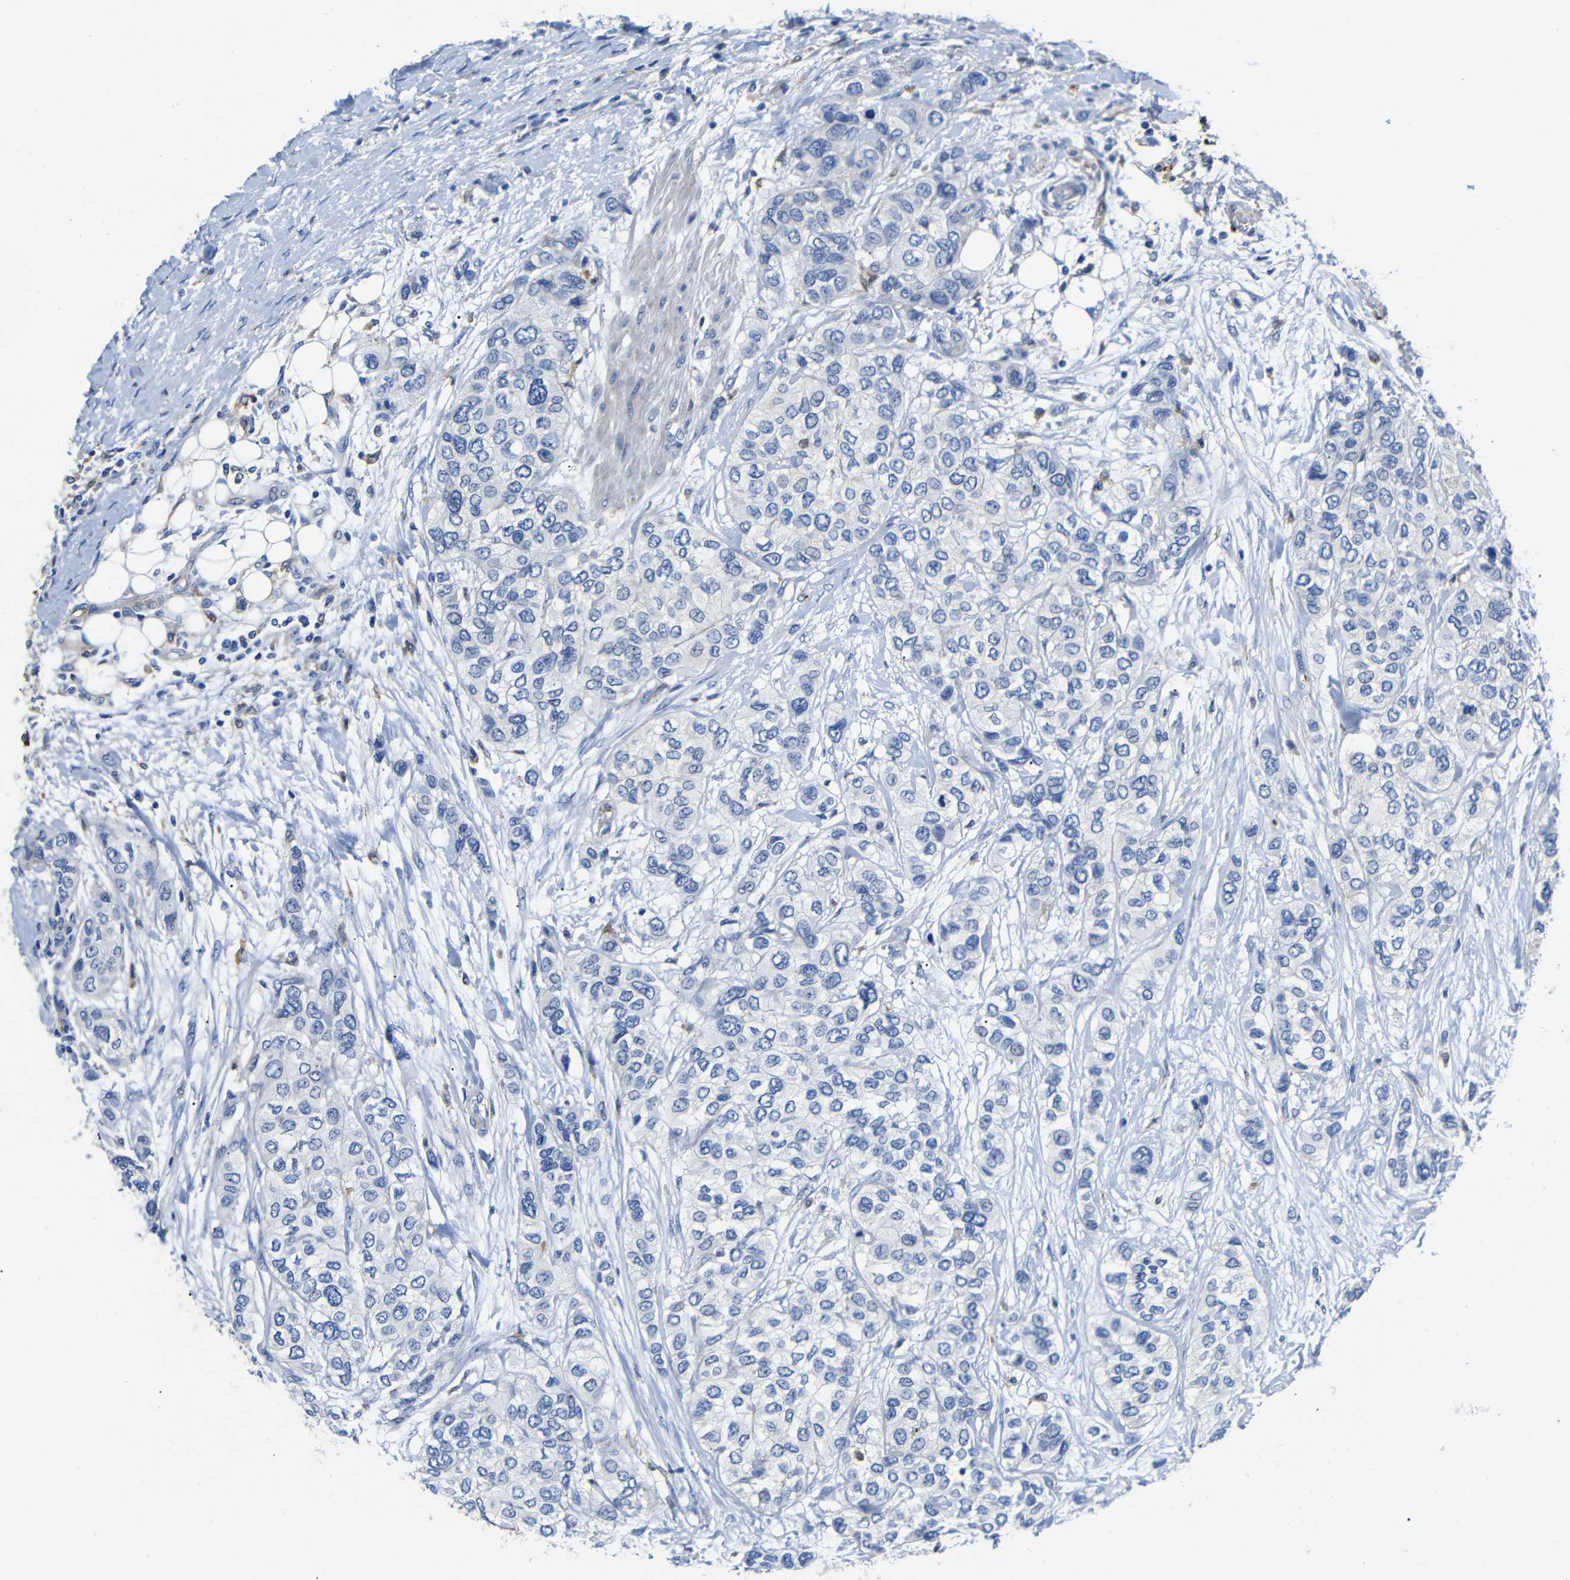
{"staining": {"intensity": "negative", "quantity": "none", "location": "none"}, "tissue": "urothelial cancer", "cell_type": "Tumor cells", "image_type": "cancer", "snomed": [{"axis": "morphology", "description": "Urothelial carcinoma, High grade"}, {"axis": "topography", "description": "Urinary bladder"}], "caption": "DAB immunohistochemical staining of urothelial cancer exhibits no significant staining in tumor cells.", "gene": "SDCBP", "patient": {"sex": "female", "age": 56}}